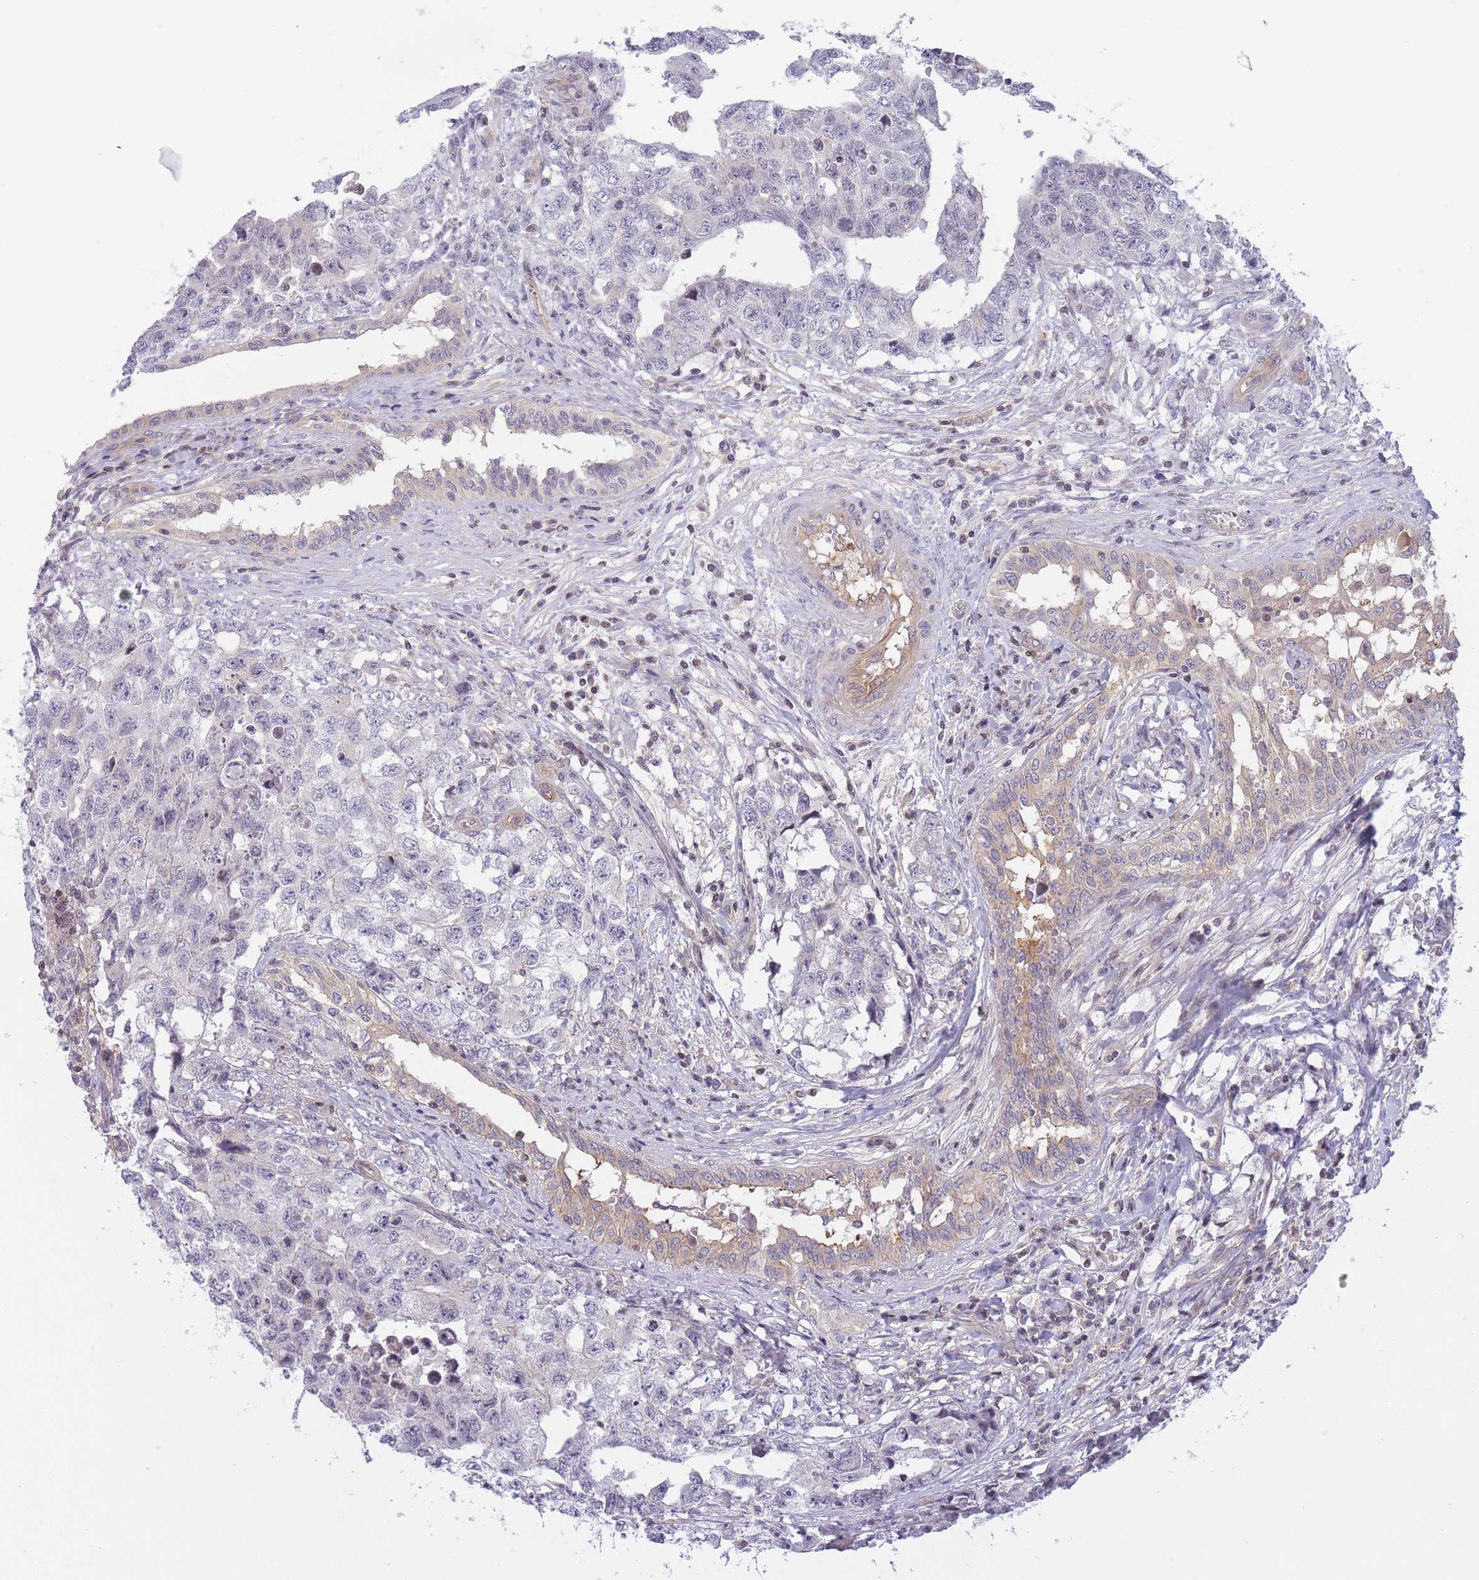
{"staining": {"intensity": "negative", "quantity": "none", "location": "none"}, "tissue": "testis cancer", "cell_type": "Tumor cells", "image_type": "cancer", "snomed": [{"axis": "morphology", "description": "Carcinoma, Embryonal, NOS"}, {"axis": "topography", "description": "Testis"}], "caption": "Immunohistochemistry (IHC) image of neoplastic tissue: human testis embryonal carcinoma stained with DAB displays no significant protein expression in tumor cells.", "gene": "SLC35F5", "patient": {"sex": "male", "age": 31}}